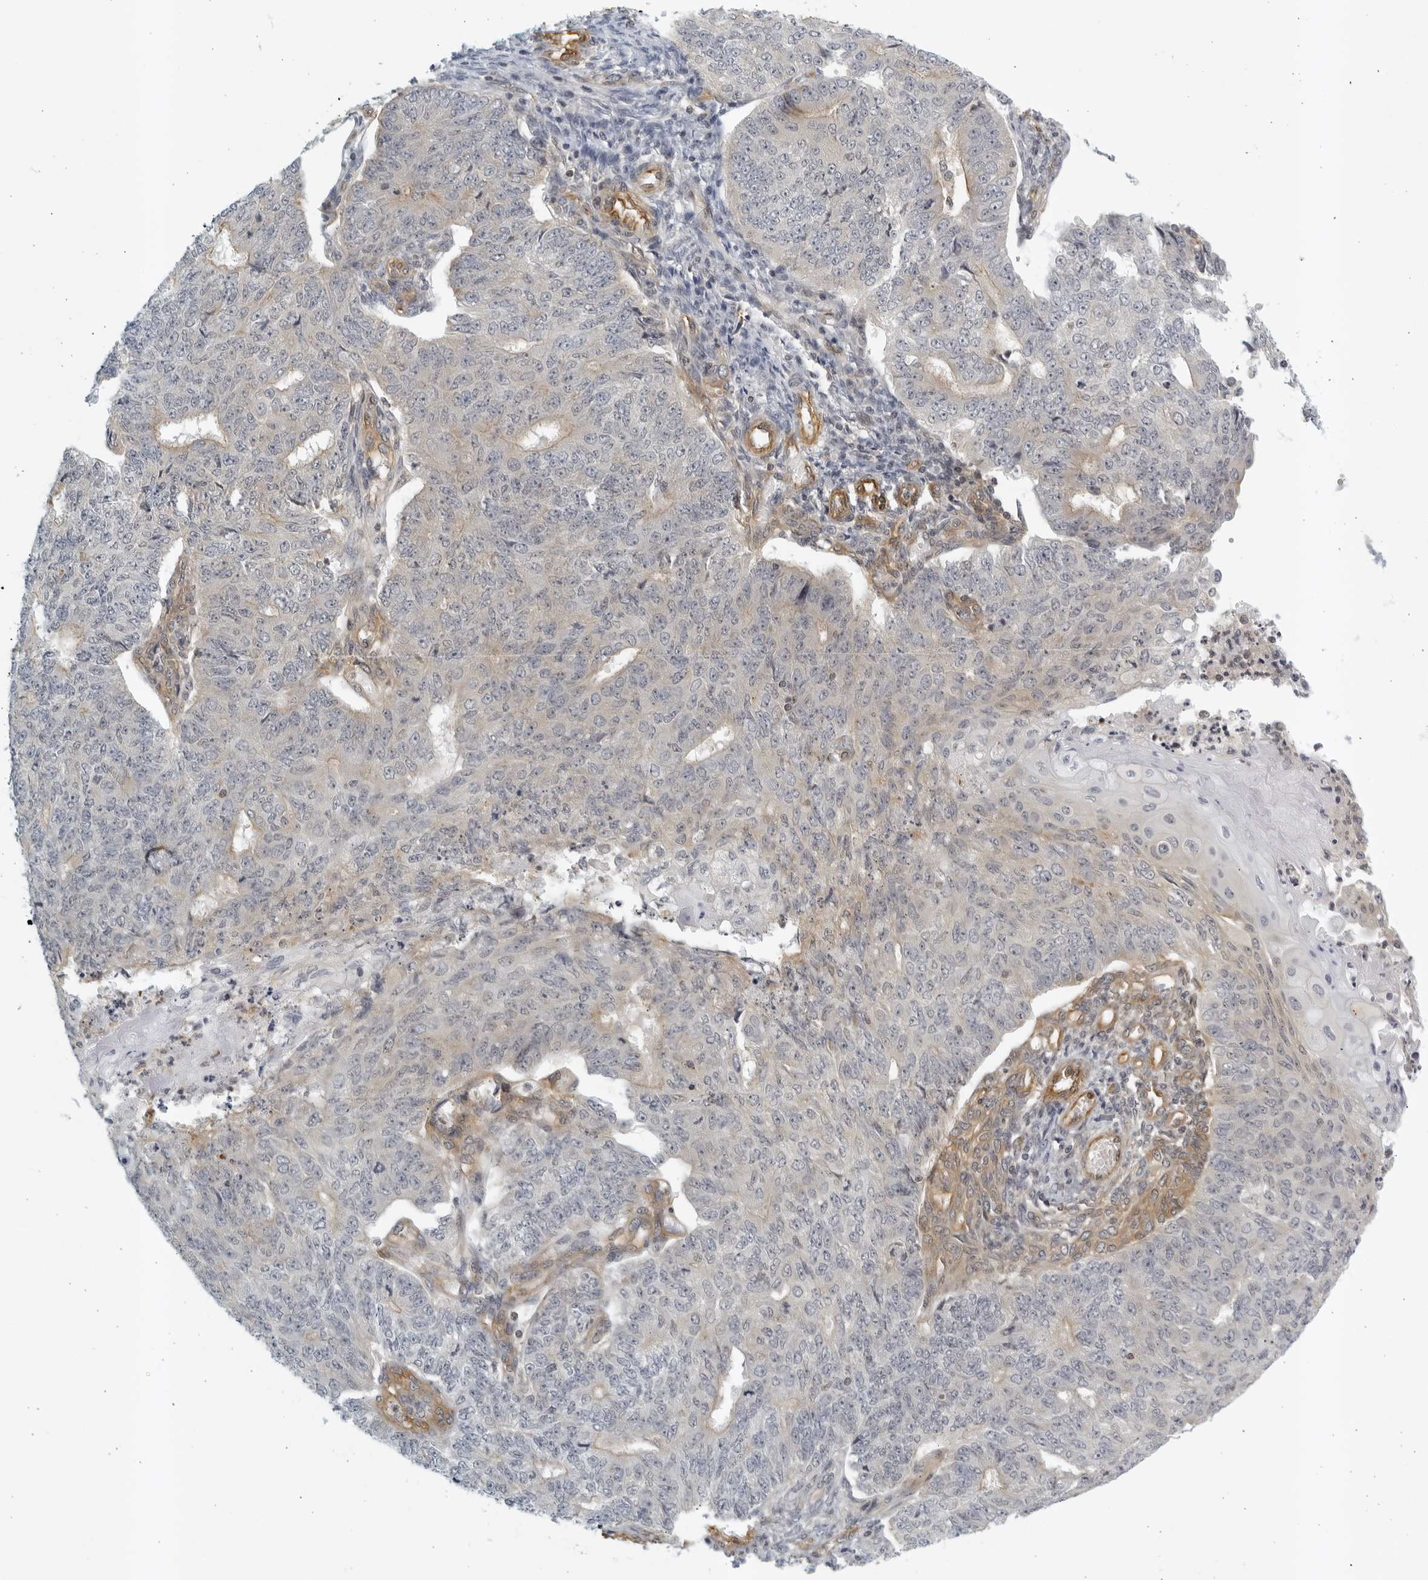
{"staining": {"intensity": "weak", "quantity": "<25%", "location": "cytoplasmic/membranous"}, "tissue": "endometrial cancer", "cell_type": "Tumor cells", "image_type": "cancer", "snomed": [{"axis": "morphology", "description": "Adenocarcinoma, NOS"}, {"axis": "topography", "description": "Endometrium"}], "caption": "Endometrial cancer (adenocarcinoma) was stained to show a protein in brown. There is no significant expression in tumor cells. The staining is performed using DAB (3,3'-diaminobenzidine) brown chromogen with nuclei counter-stained in using hematoxylin.", "gene": "SERTAD4", "patient": {"sex": "female", "age": 32}}